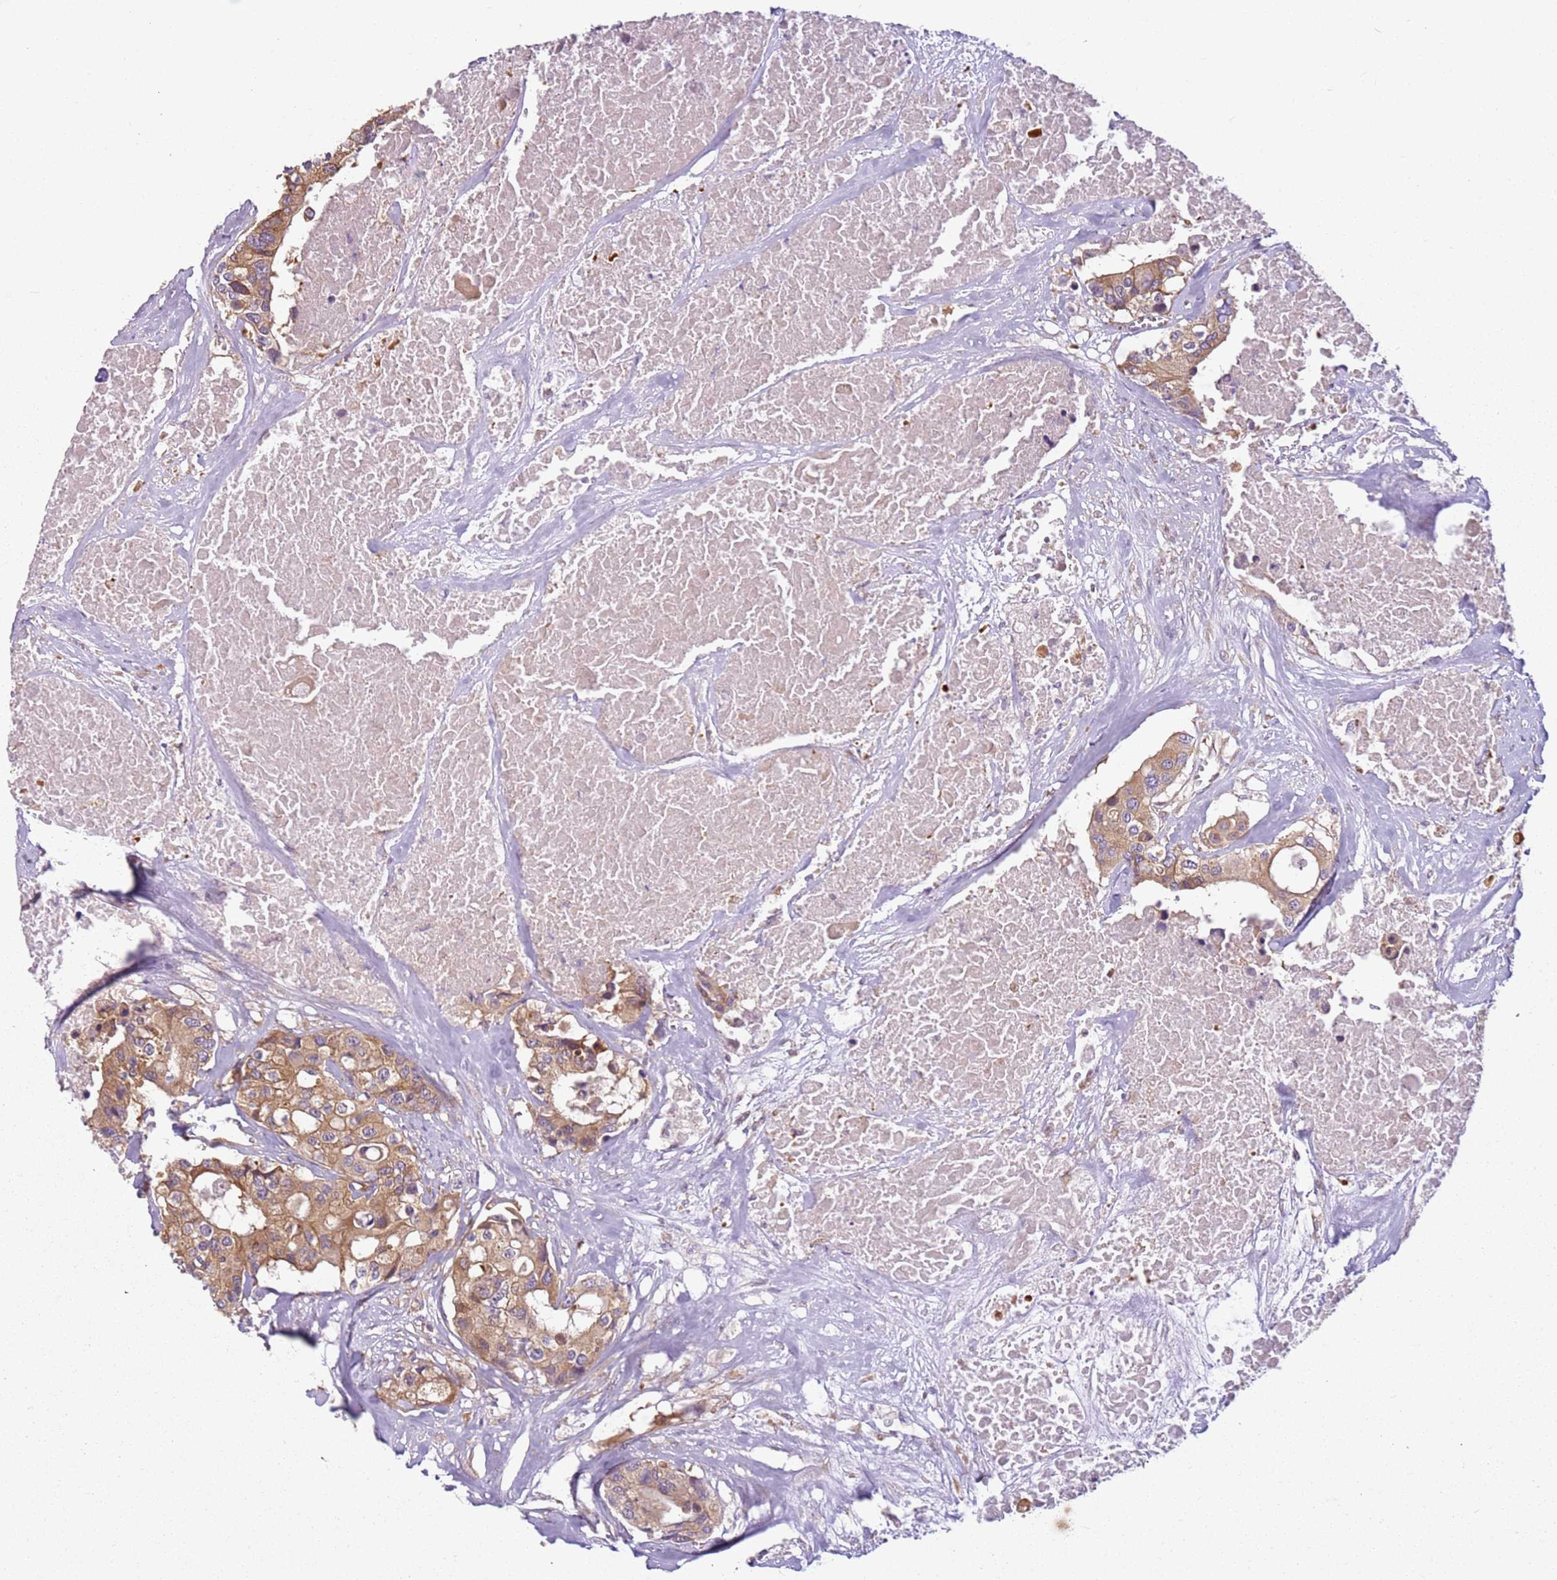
{"staining": {"intensity": "moderate", "quantity": ">75%", "location": "cytoplasmic/membranous"}, "tissue": "colorectal cancer", "cell_type": "Tumor cells", "image_type": "cancer", "snomed": [{"axis": "morphology", "description": "Adenocarcinoma, NOS"}, {"axis": "topography", "description": "Colon"}], "caption": "IHC of human adenocarcinoma (colorectal) reveals medium levels of moderate cytoplasmic/membranous staining in approximately >75% of tumor cells. Using DAB (3,3'-diaminobenzidine) (brown) and hematoxylin (blue) stains, captured at high magnification using brightfield microscopy.", "gene": "RPS28", "patient": {"sex": "male", "age": 77}}